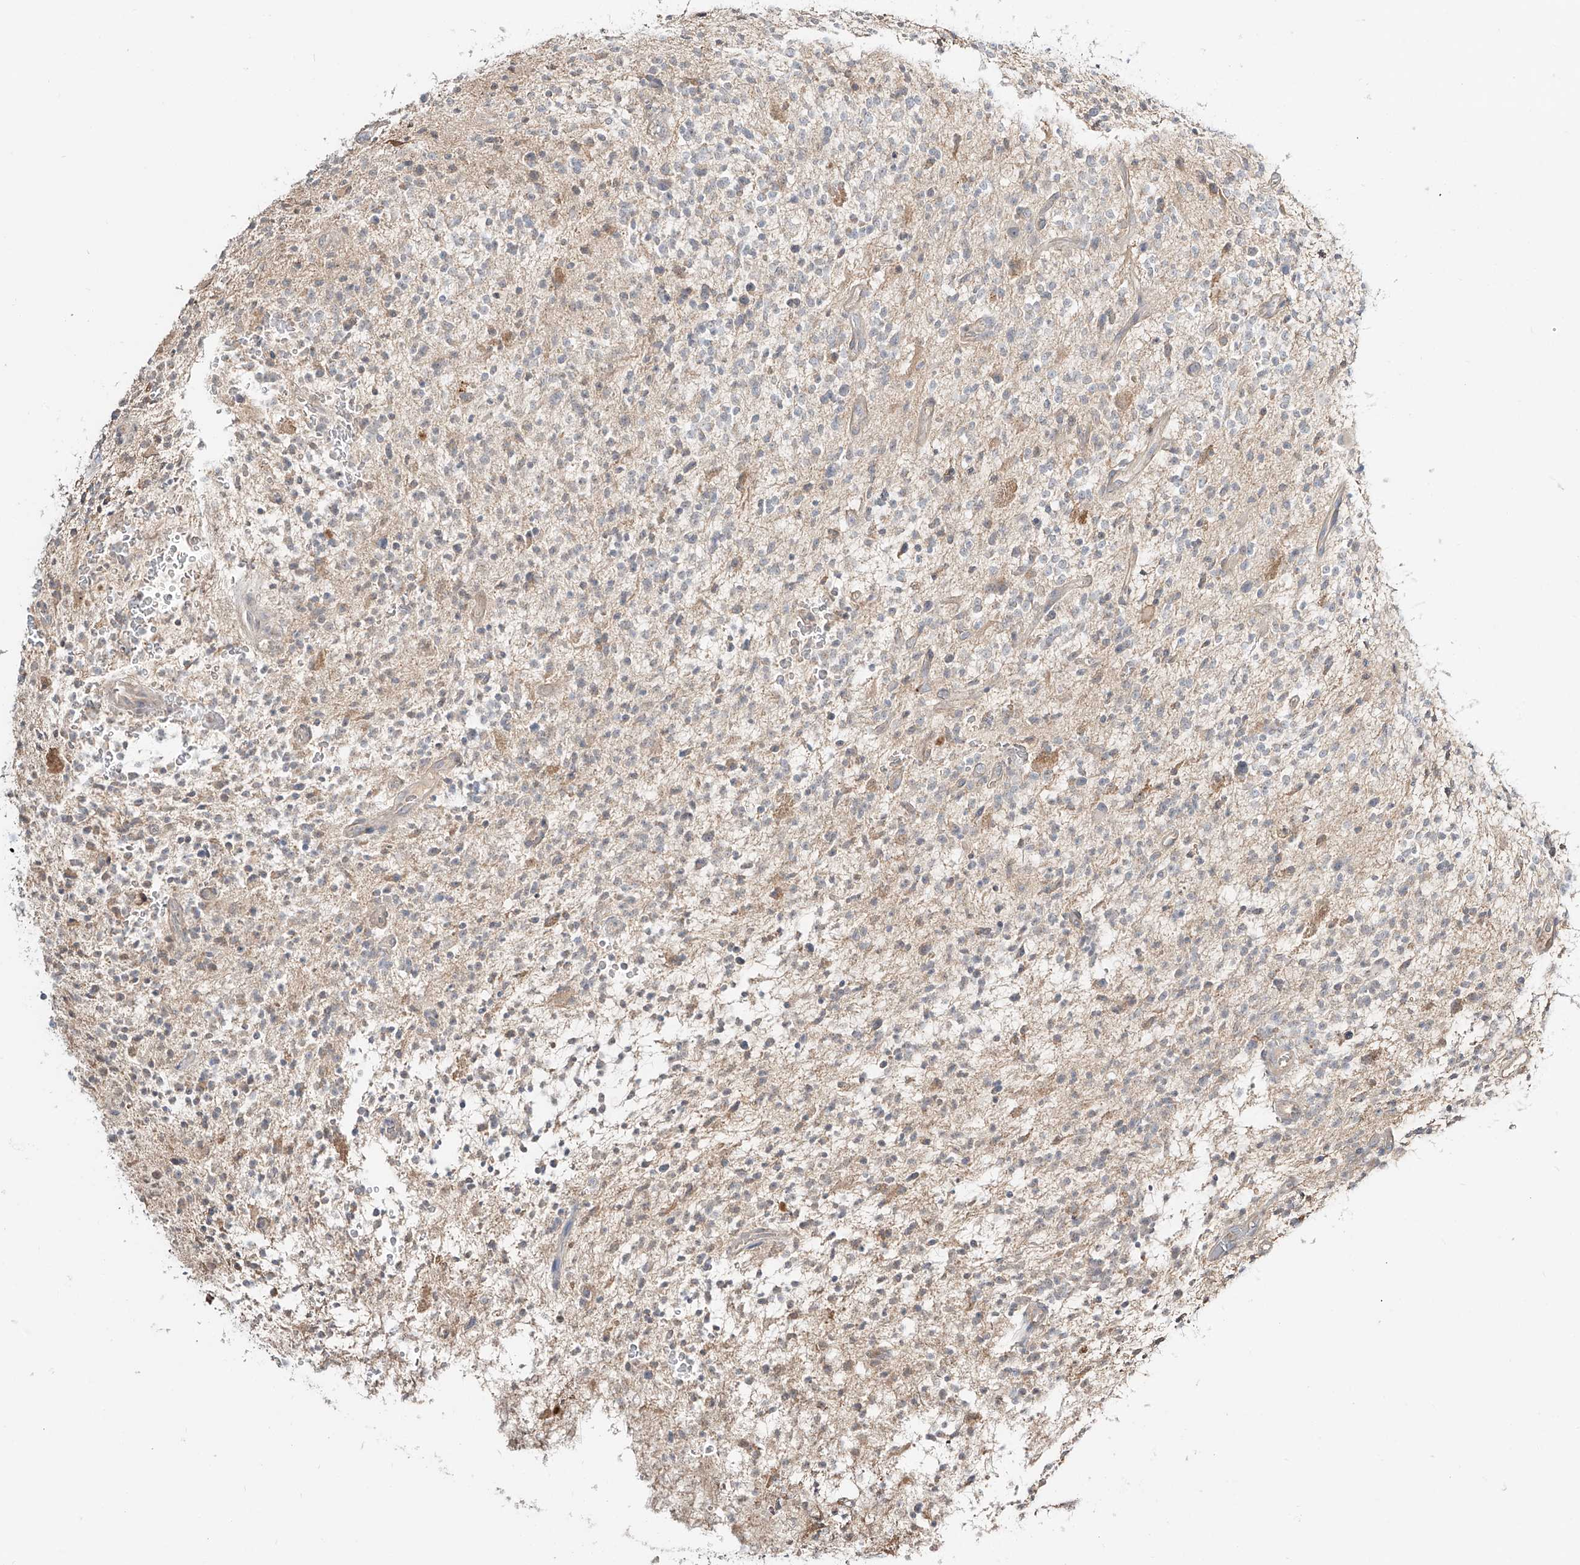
{"staining": {"intensity": "negative", "quantity": "none", "location": "none"}, "tissue": "glioma", "cell_type": "Tumor cells", "image_type": "cancer", "snomed": [{"axis": "morphology", "description": "Glioma, malignant, High grade"}, {"axis": "topography", "description": "Brain"}], "caption": "Tumor cells are negative for brown protein staining in glioma.", "gene": "ERO1A", "patient": {"sex": "male", "age": 48}}